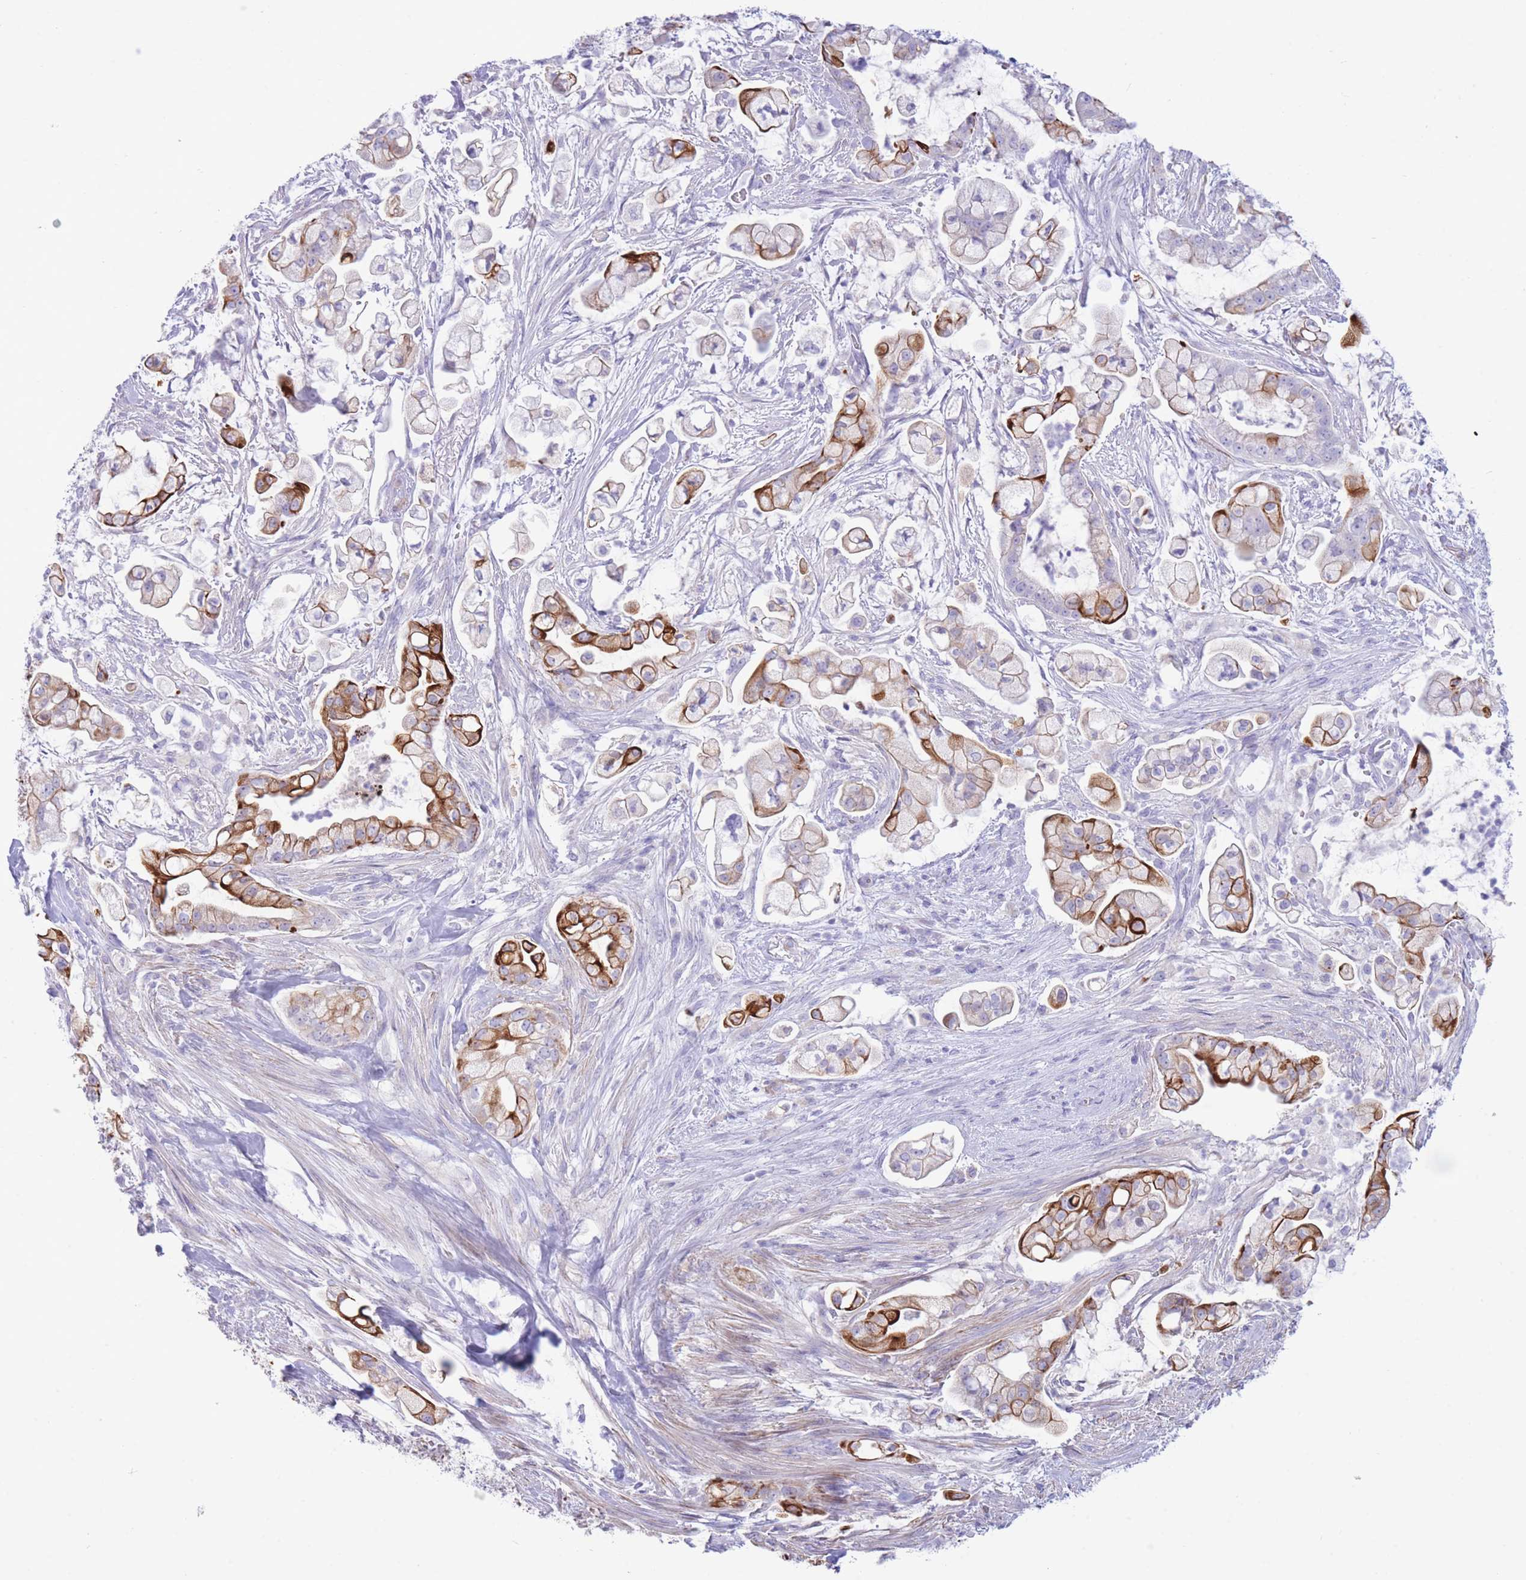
{"staining": {"intensity": "moderate", "quantity": ">75%", "location": "cytoplasmic/membranous"}, "tissue": "pancreatic cancer", "cell_type": "Tumor cells", "image_type": "cancer", "snomed": [{"axis": "morphology", "description": "Adenocarcinoma, NOS"}, {"axis": "topography", "description": "Pancreas"}], "caption": "Pancreatic adenocarcinoma stained with a brown dye shows moderate cytoplasmic/membranous positive staining in about >75% of tumor cells.", "gene": "VWA8", "patient": {"sex": "female", "age": 69}}